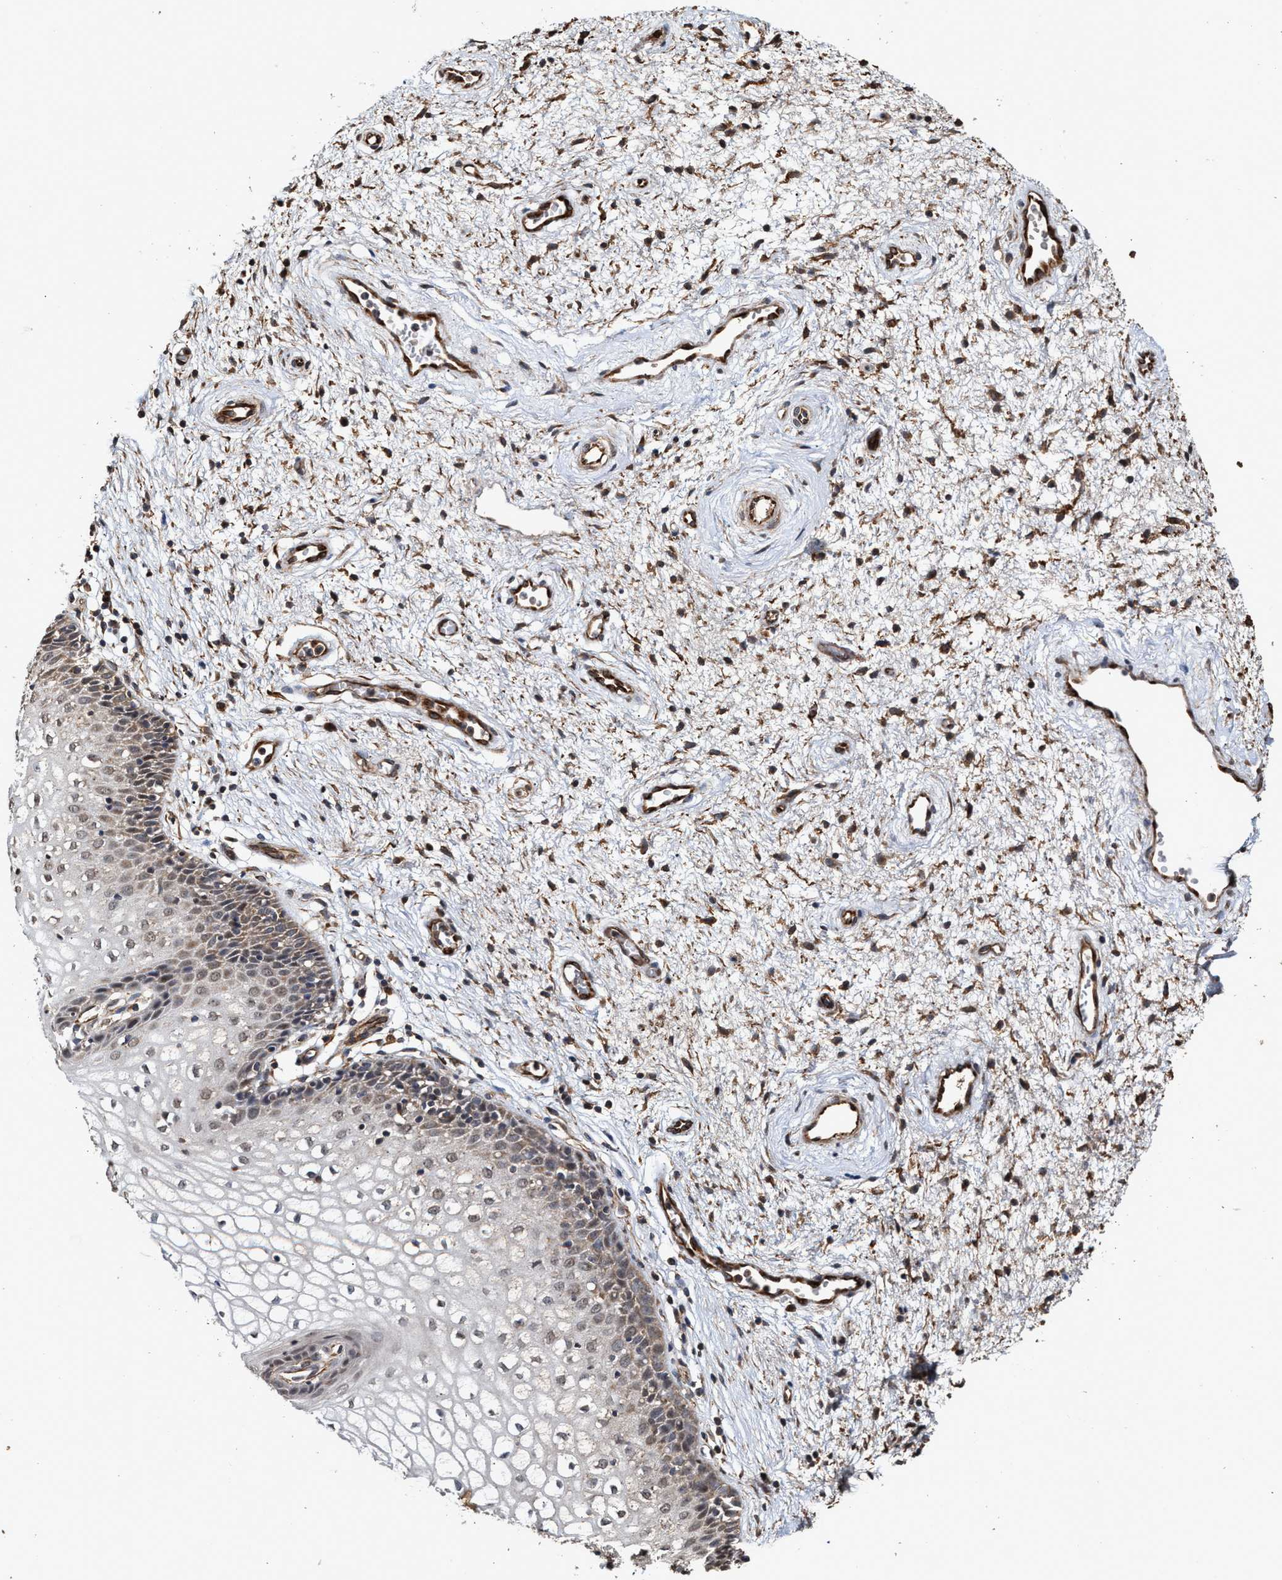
{"staining": {"intensity": "weak", "quantity": ">75%", "location": "cytoplasmic/membranous,nuclear"}, "tissue": "vagina", "cell_type": "Squamous epithelial cells", "image_type": "normal", "snomed": [{"axis": "morphology", "description": "Normal tissue, NOS"}, {"axis": "topography", "description": "Vagina"}], "caption": "High-power microscopy captured an immunohistochemistry (IHC) histopathology image of benign vagina, revealing weak cytoplasmic/membranous,nuclear staining in about >75% of squamous epithelial cells.", "gene": "ZNHIT6", "patient": {"sex": "female", "age": 34}}